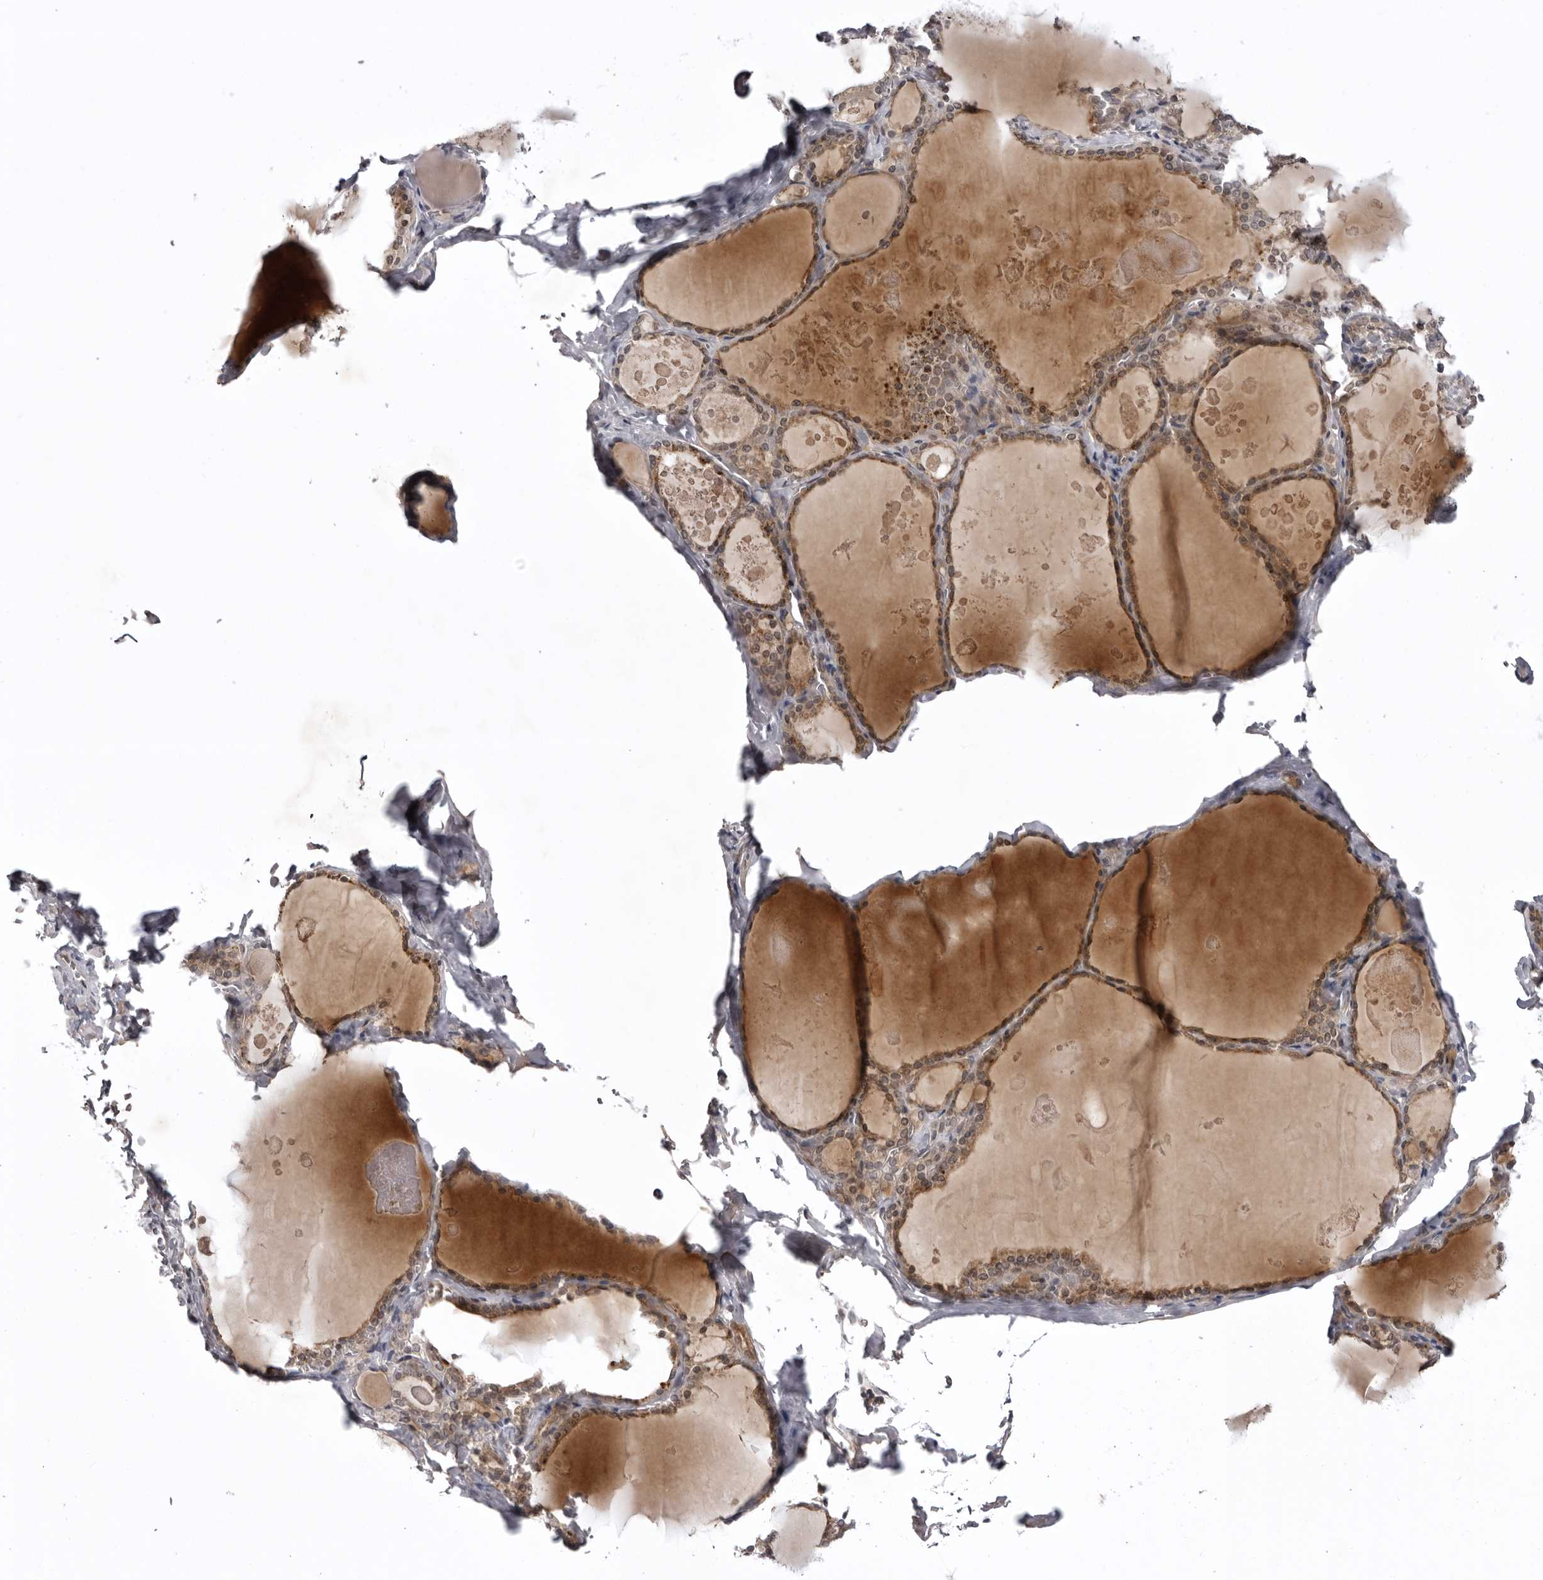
{"staining": {"intensity": "weak", "quantity": ">75%", "location": "cytoplasmic/membranous"}, "tissue": "thyroid gland", "cell_type": "Glandular cells", "image_type": "normal", "snomed": [{"axis": "morphology", "description": "Normal tissue, NOS"}, {"axis": "topography", "description": "Thyroid gland"}], "caption": "This photomicrograph shows immunohistochemistry staining of unremarkable thyroid gland, with low weak cytoplasmic/membranous positivity in approximately >75% of glandular cells.", "gene": "USP43", "patient": {"sex": "male", "age": 56}}